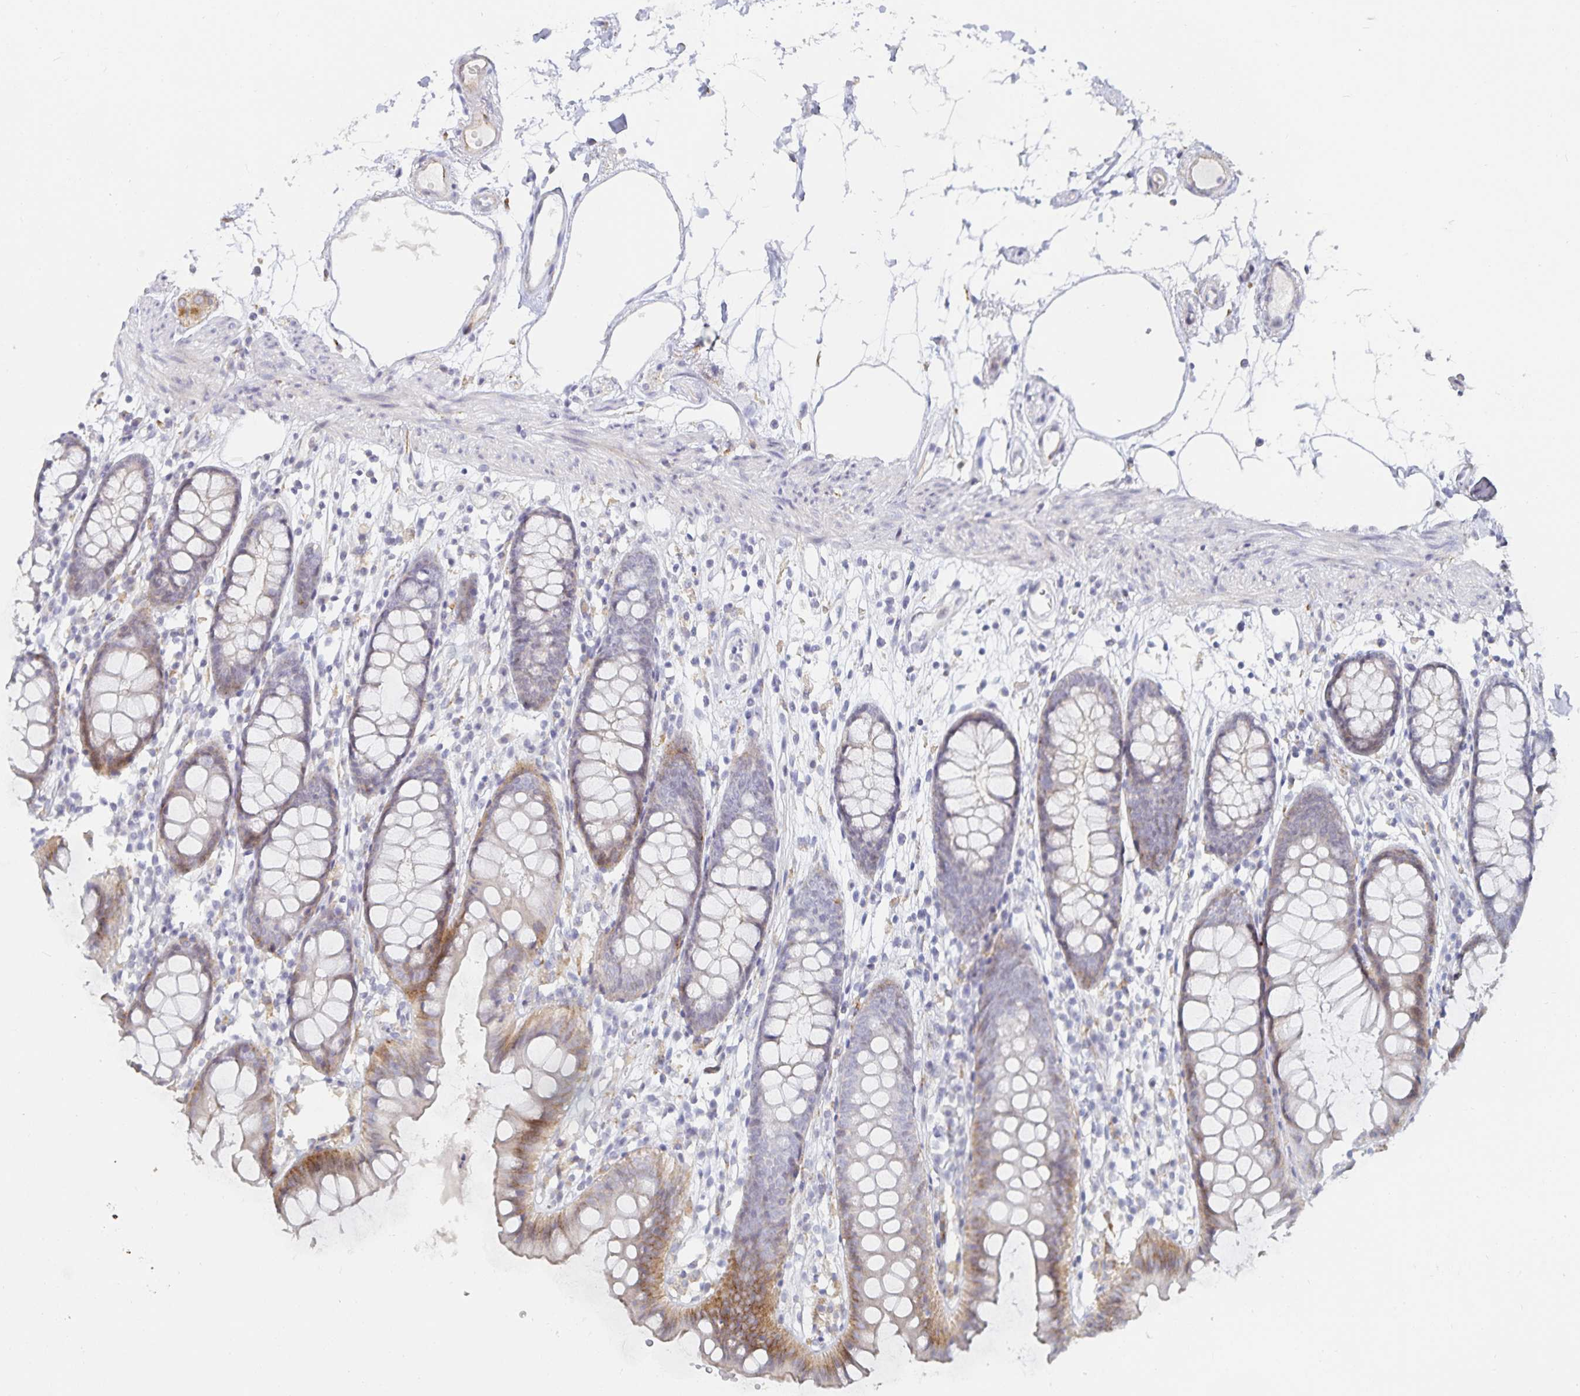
{"staining": {"intensity": "negative", "quantity": "none", "location": "none"}, "tissue": "colon", "cell_type": "Endothelial cells", "image_type": "normal", "snomed": [{"axis": "morphology", "description": "Normal tissue, NOS"}, {"axis": "topography", "description": "Colon"}], "caption": "Colon was stained to show a protein in brown. There is no significant staining in endothelial cells. Brightfield microscopy of immunohistochemistry (IHC) stained with DAB (brown) and hematoxylin (blue), captured at high magnification.", "gene": "S100G", "patient": {"sex": "female", "age": 84}}